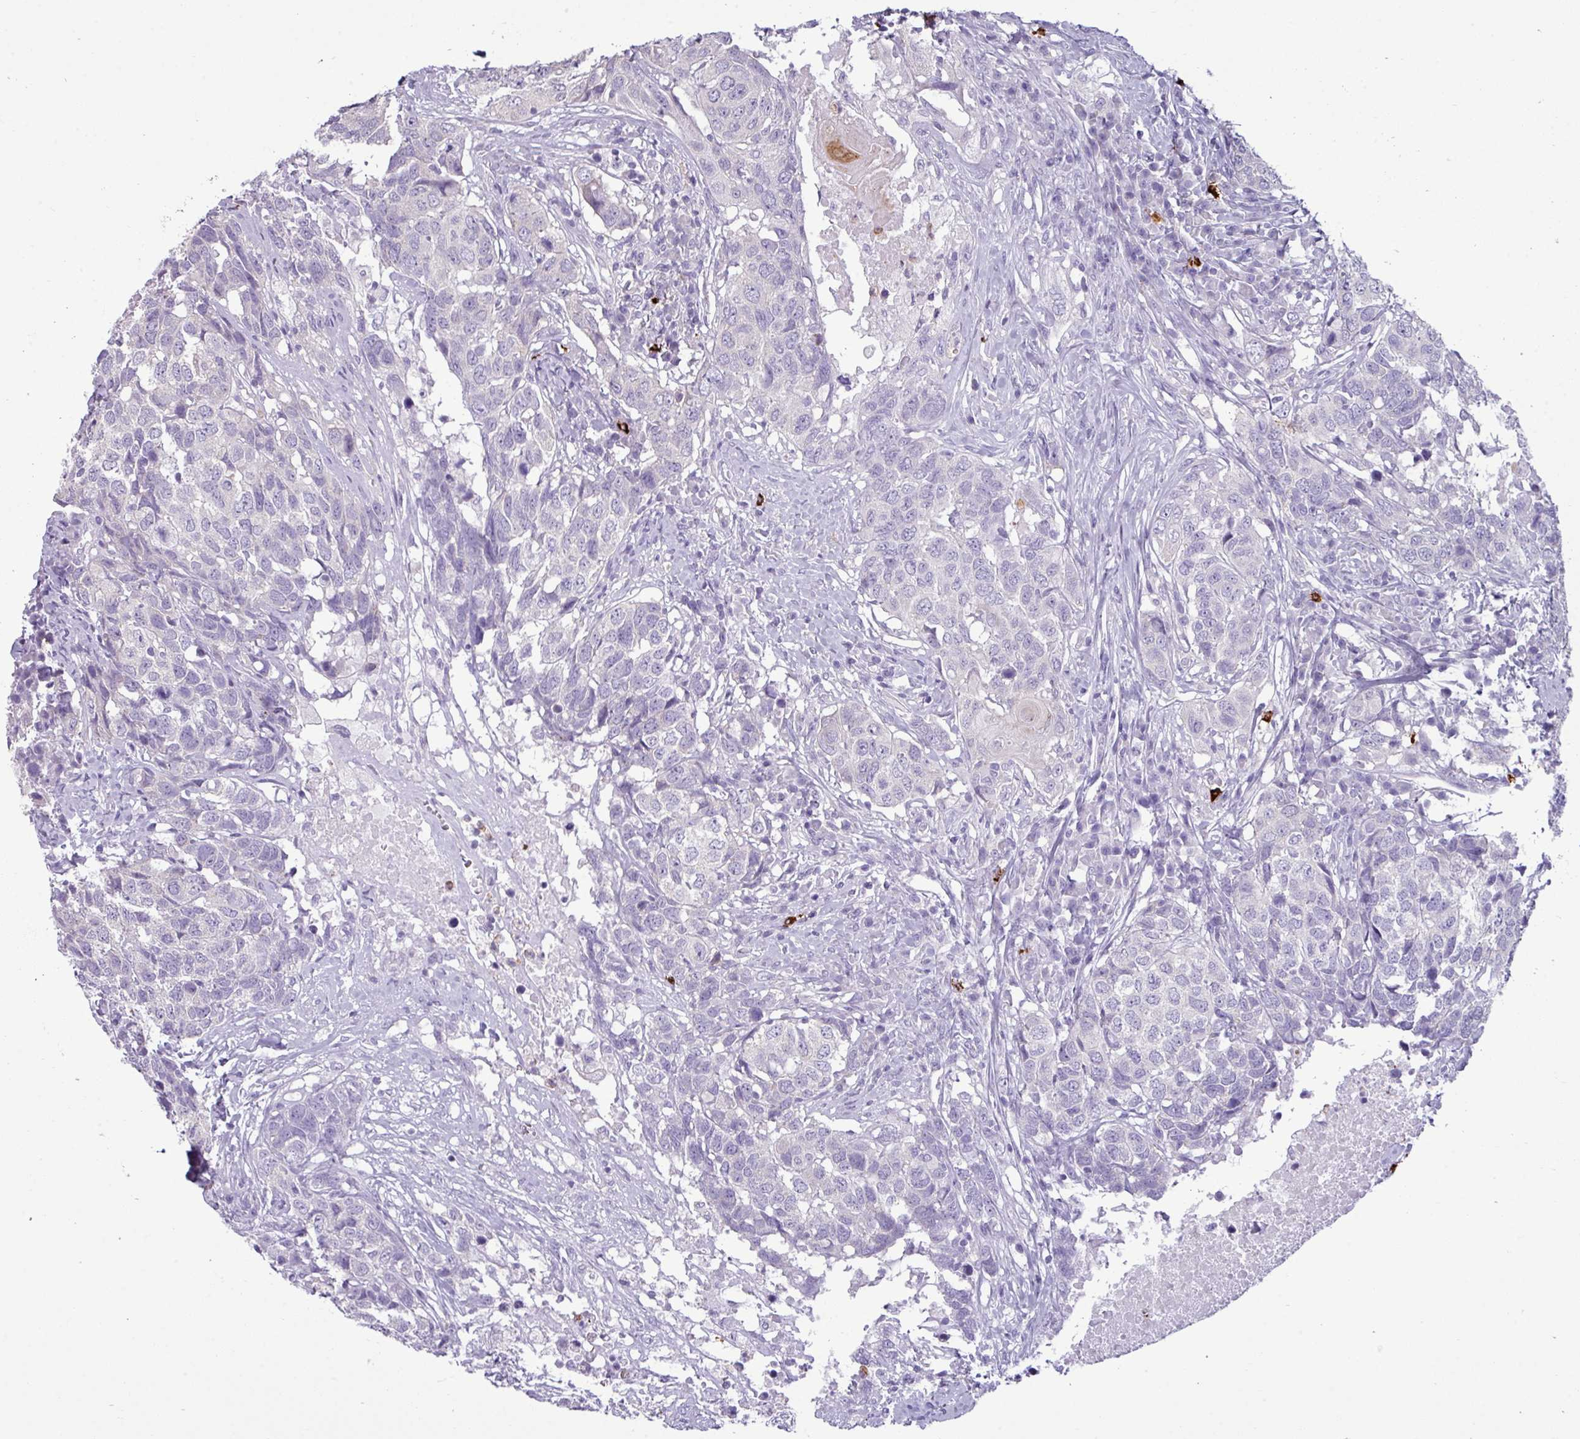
{"staining": {"intensity": "negative", "quantity": "none", "location": "none"}, "tissue": "head and neck cancer", "cell_type": "Tumor cells", "image_type": "cancer", "snomed": [{"axis": "morphology", "description": "Squamous cell carcinoma, NOS"}, {"axis": "topography", "description": "Head-Neck"}], "caption": "Image shows no protein positivity in tumor cells of head and neck squamous cell carcinoma tissue.", "gene": "TRIM39", "patient": {"sex": "male", "age": 66}}